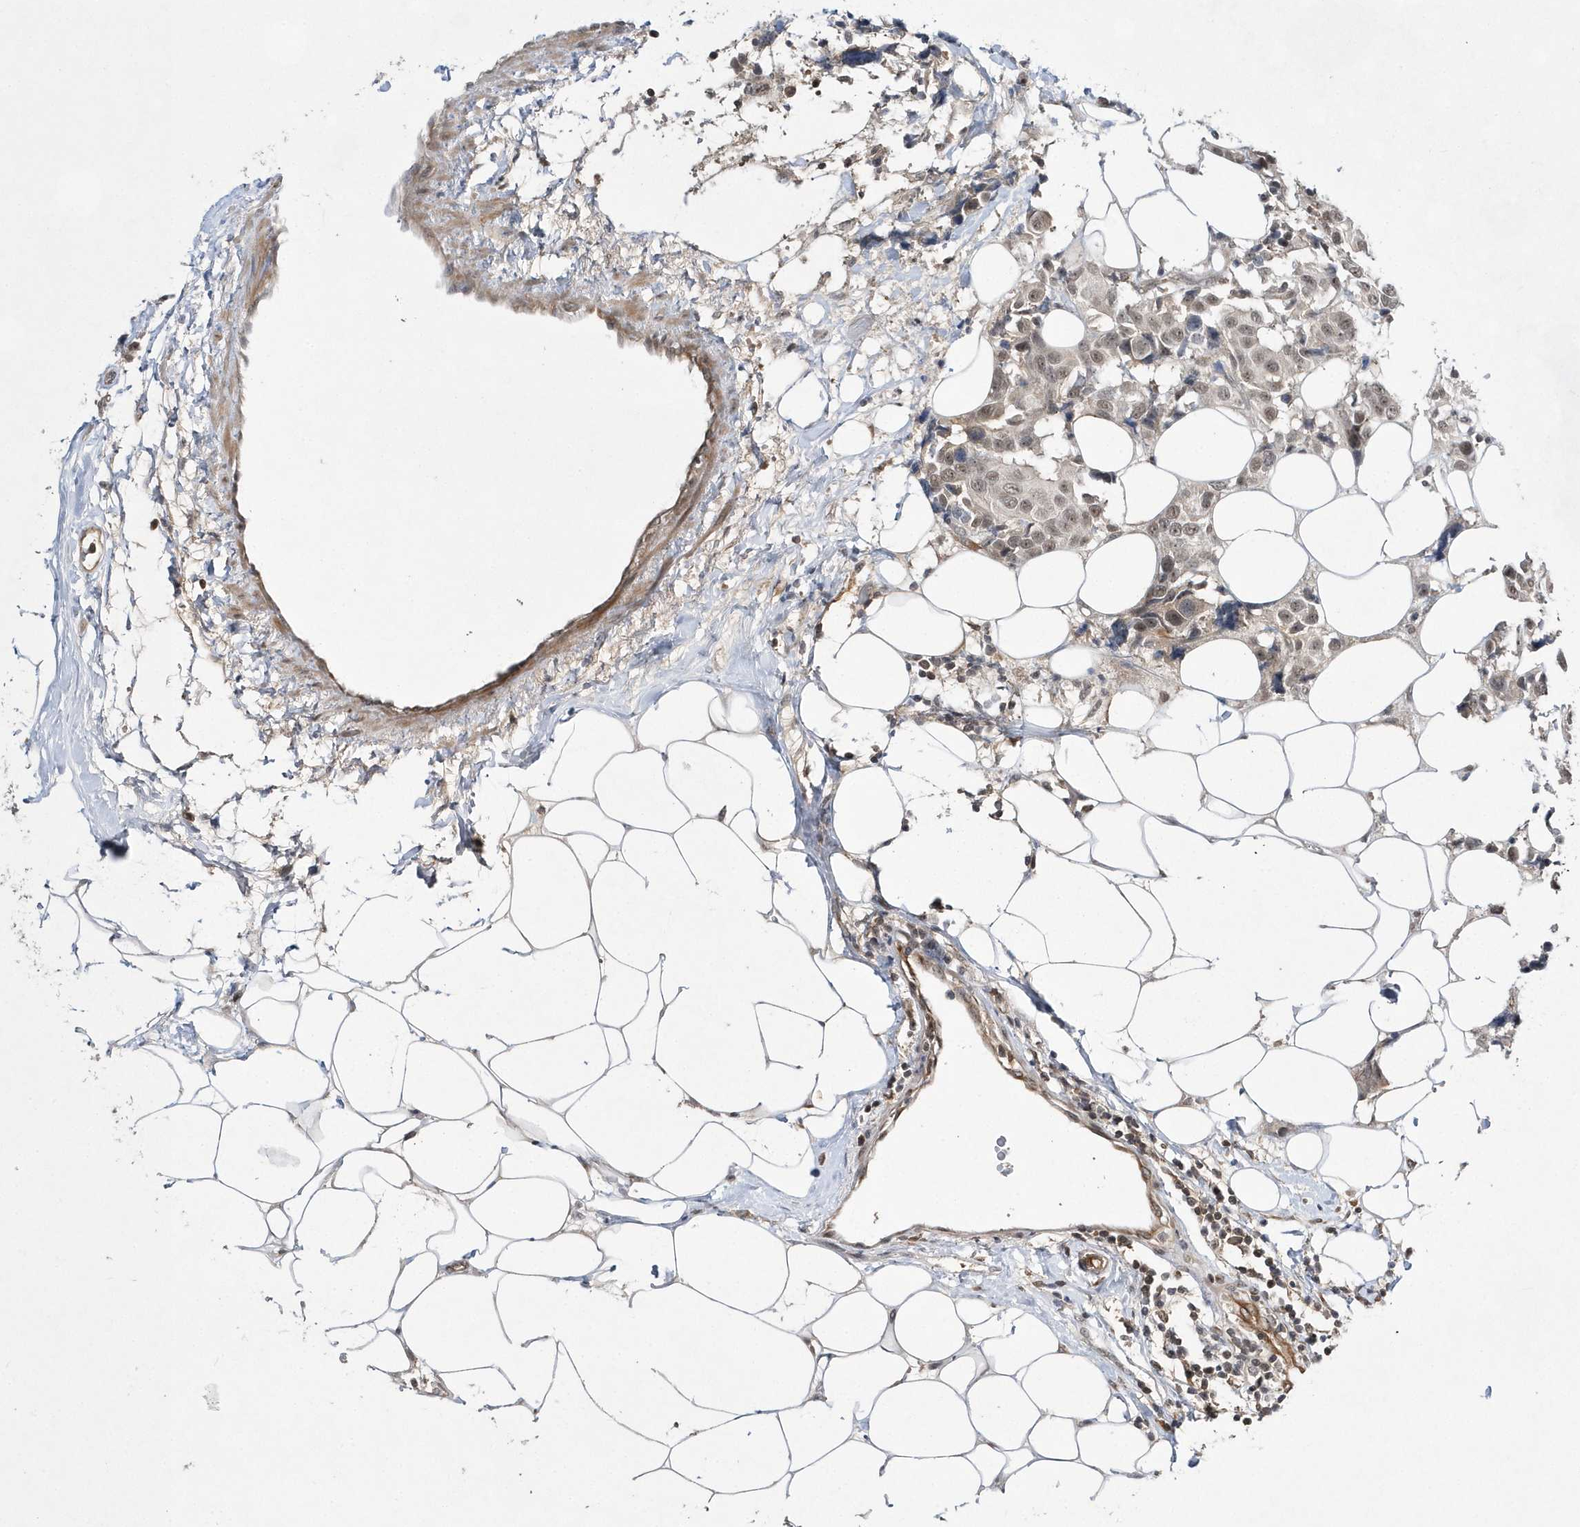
{"staining": {"intensity": "weak", "quantity": ">75%", "location": "nuclear"}, "tissue": "breast cancer", "cell_type": "Tumor cells", "image_type": "cancer", "snomed": [{"axis": "morphology", "description": "Normal tissue, NOS"}, {"axis": "morphology", "description": "Duct carcinoma"}, {"axis": "topography", "description": "Breast"}], "caption": "Immunohistochemical staining of human breast cancer (invasive ductal carcinoma) shows weak nuclear protein expression in approximately >75% of tumor cells. (IHC, brightfield microscopy, high magnification).", "gene": "TMEM132B", "patient": {"sex": "female", "age": 39}}